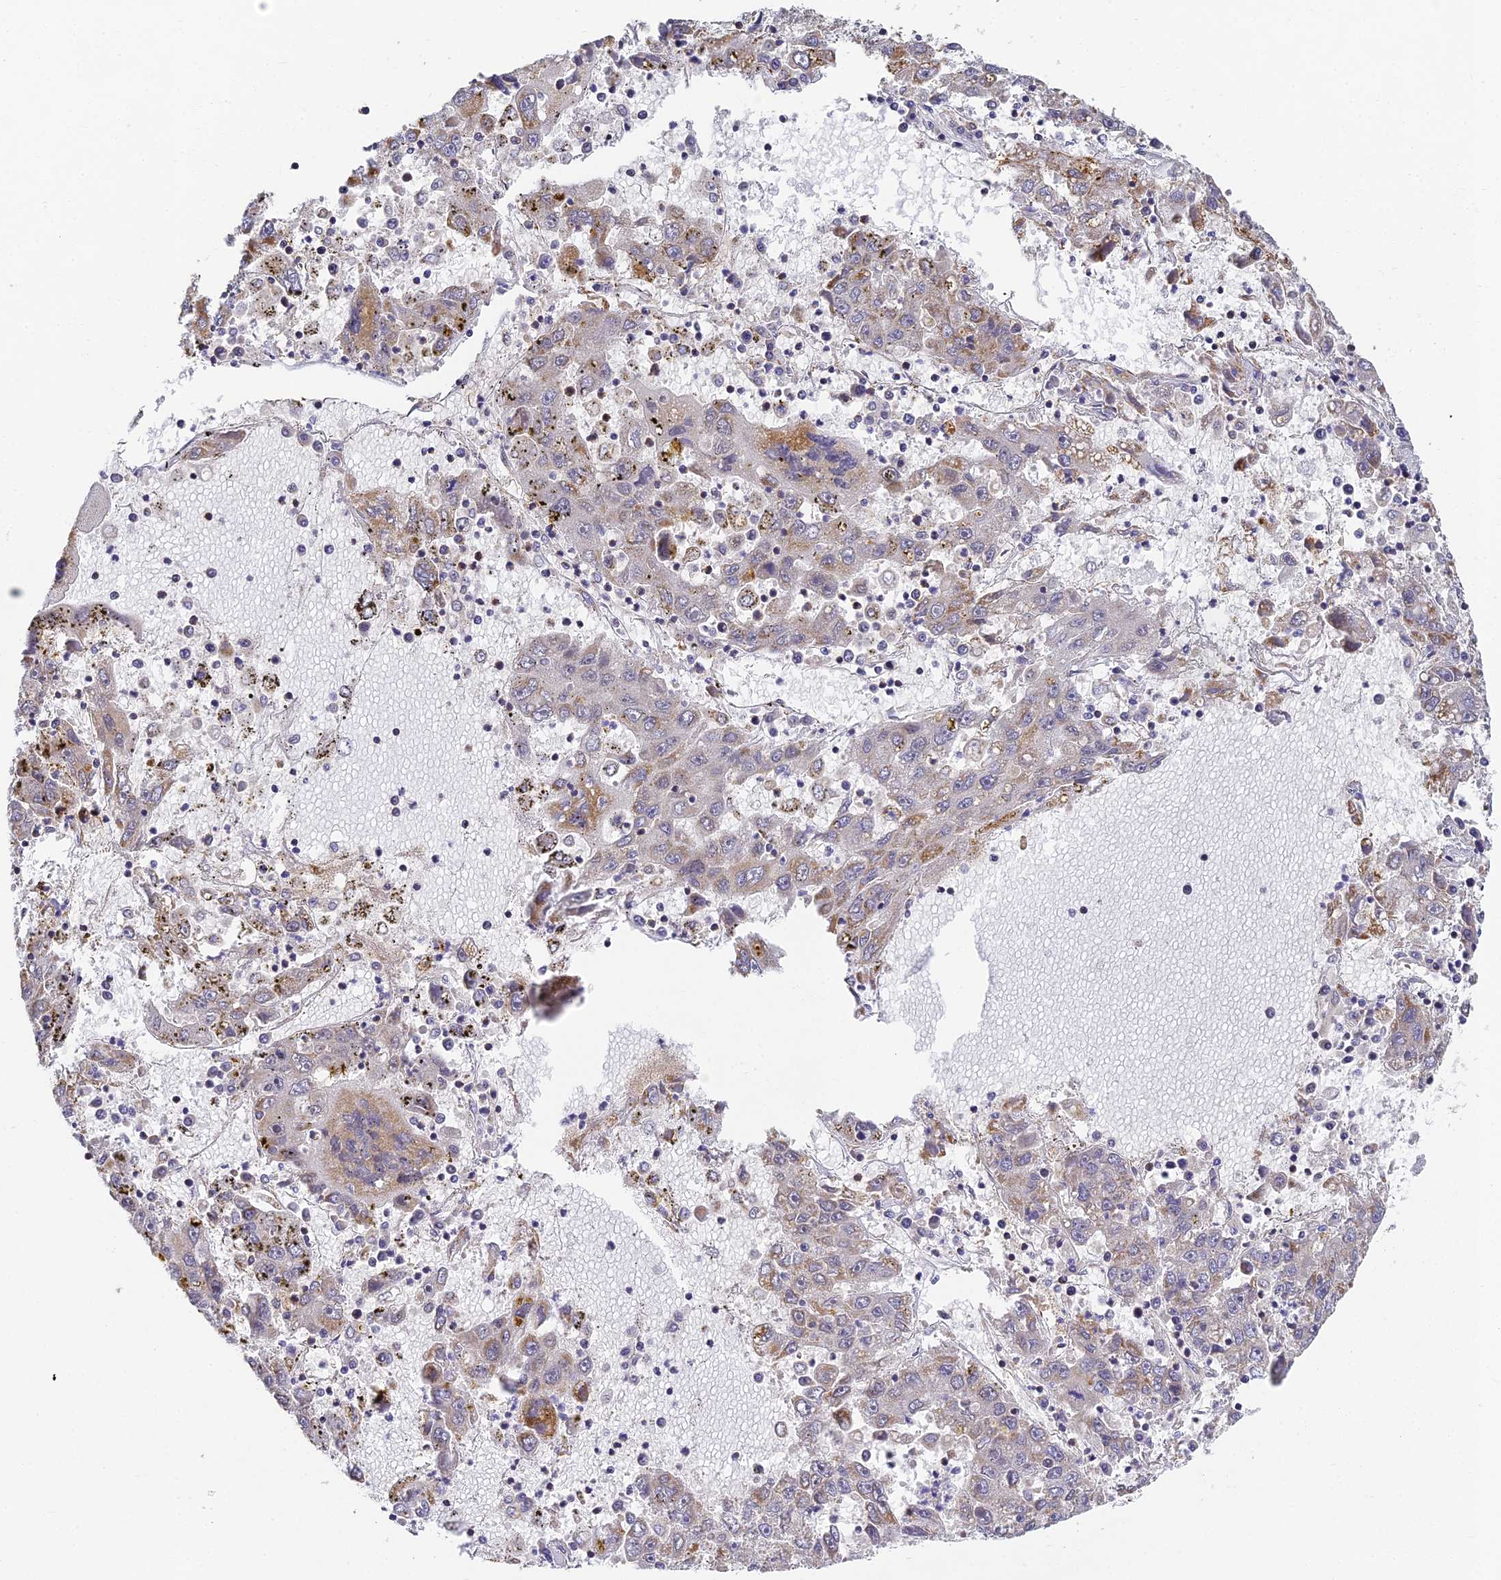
{"staining": {"intensity": "moderate", "quantity": "25%-75%", "location": "cytoplasmic/membranous"}, "tissue": "liver cancer", "cell_type": "Tumor cells", "image_type": "cancer", "snomed": [{"axis": "morphology", "description": "Carcinoma, Hepatocellular, NOS"}, {"axis": "topography", "description": "Liver"}], "caption": "Liver hepatocellular carcinoma stained for a protein (brown) reveals moderate cytoplasmic/membranous positive positivity in about 25%-75% of tumor cells.", "gene": "DNAAF10", "patient": {"sex": "male", "age": 49}}